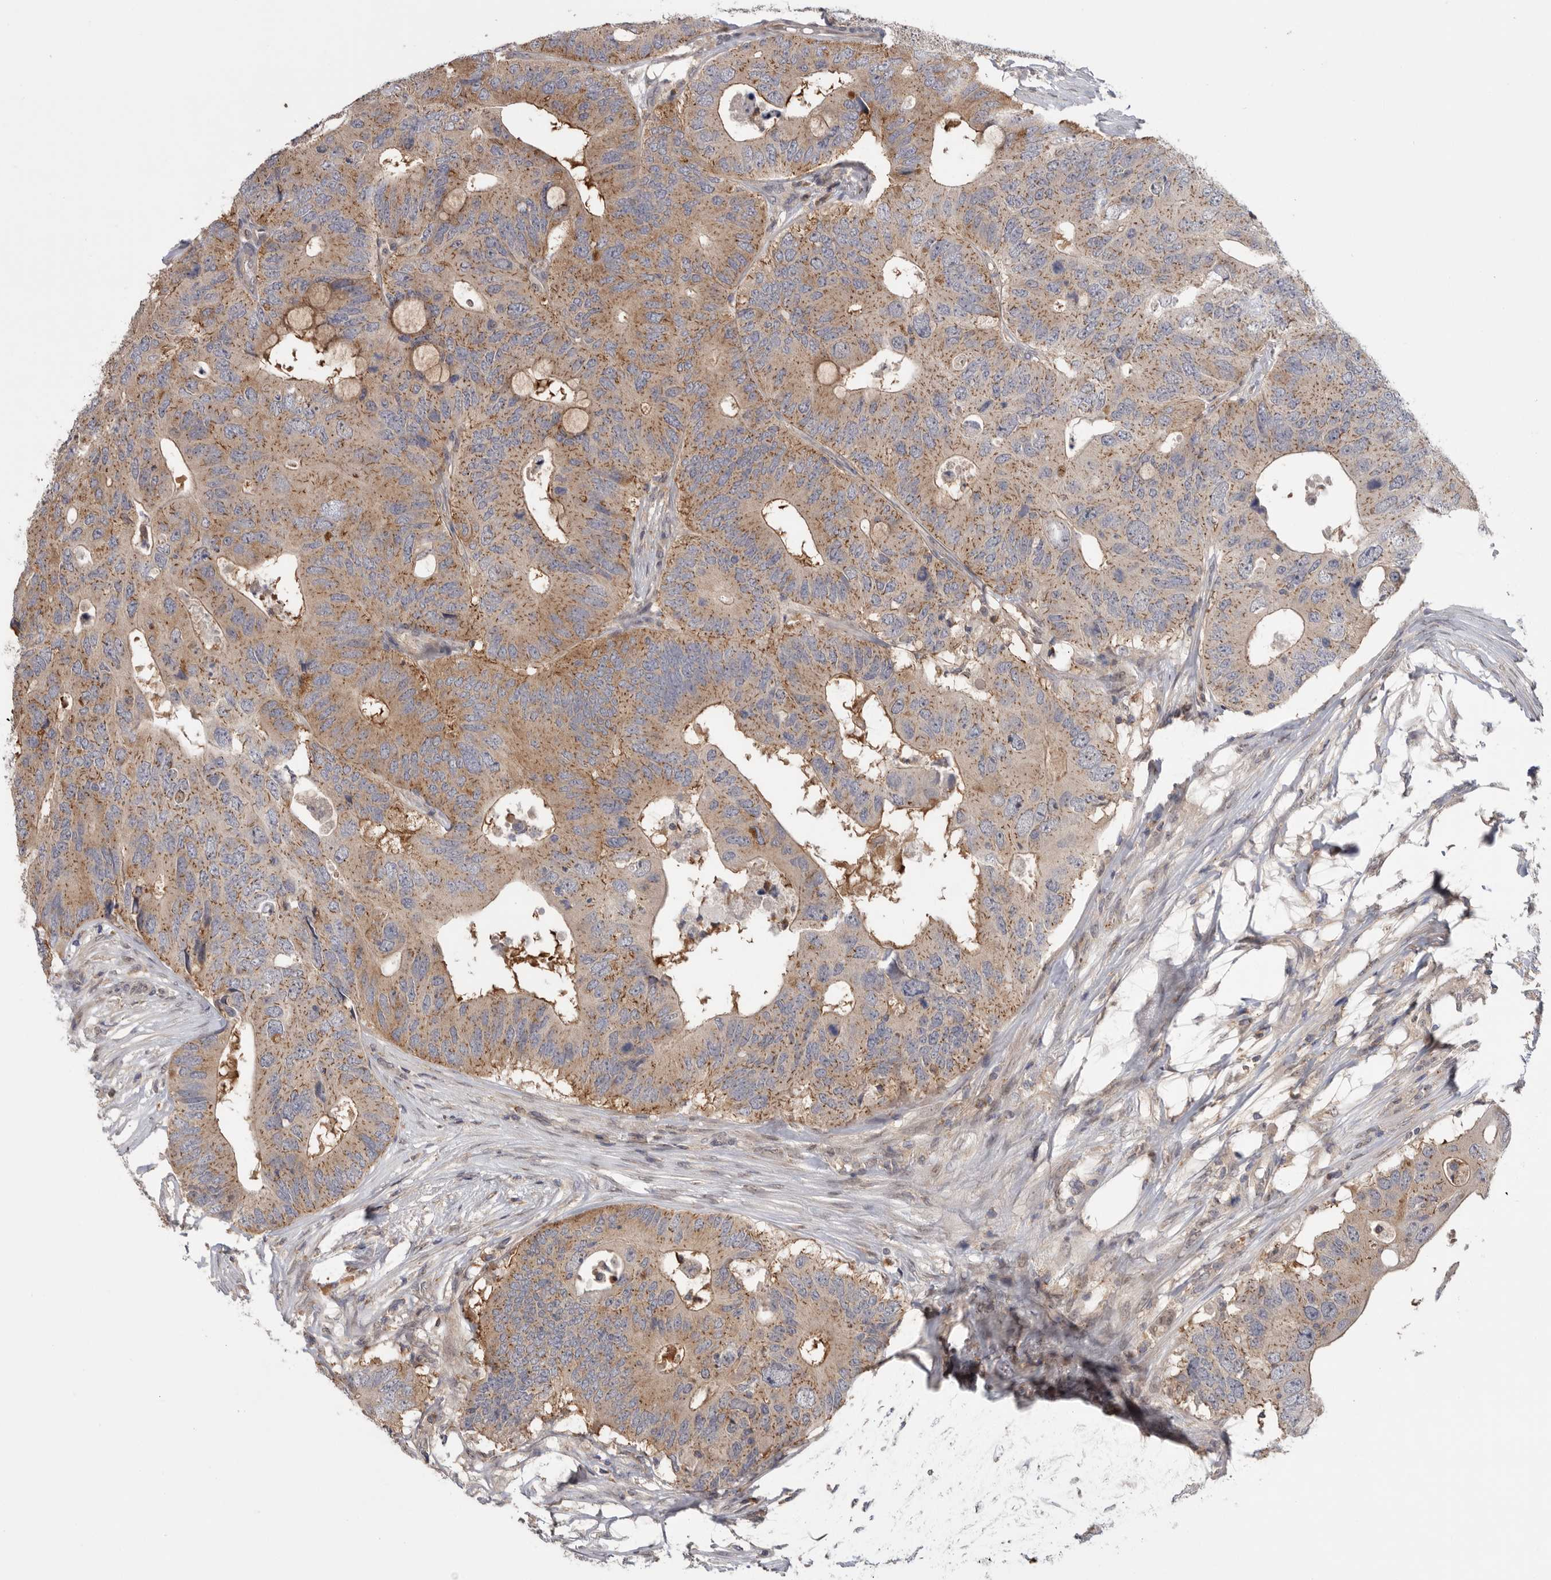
{"staining": {"intensity": "moderate", "quantity": ">75%", "location": "cytoplasmic/membranous"}, "tissue": "colorectal cancer", "cell_type": "Tumor cells", "image_type": "cancer", "snomed": [{"axis": "morphology", "description": "Adenocarcinoma, NOS"}, {"axis": "topography", "description": "Colon"}], "caption": "Tumor cells exhibit medium levels of moderate cytoplasmic/membranous positivity in approximately >75% of cells in colorectal adenocarcinoma.", "gene": "KLK5", "patient": {"sex": "male", "age": 71}}